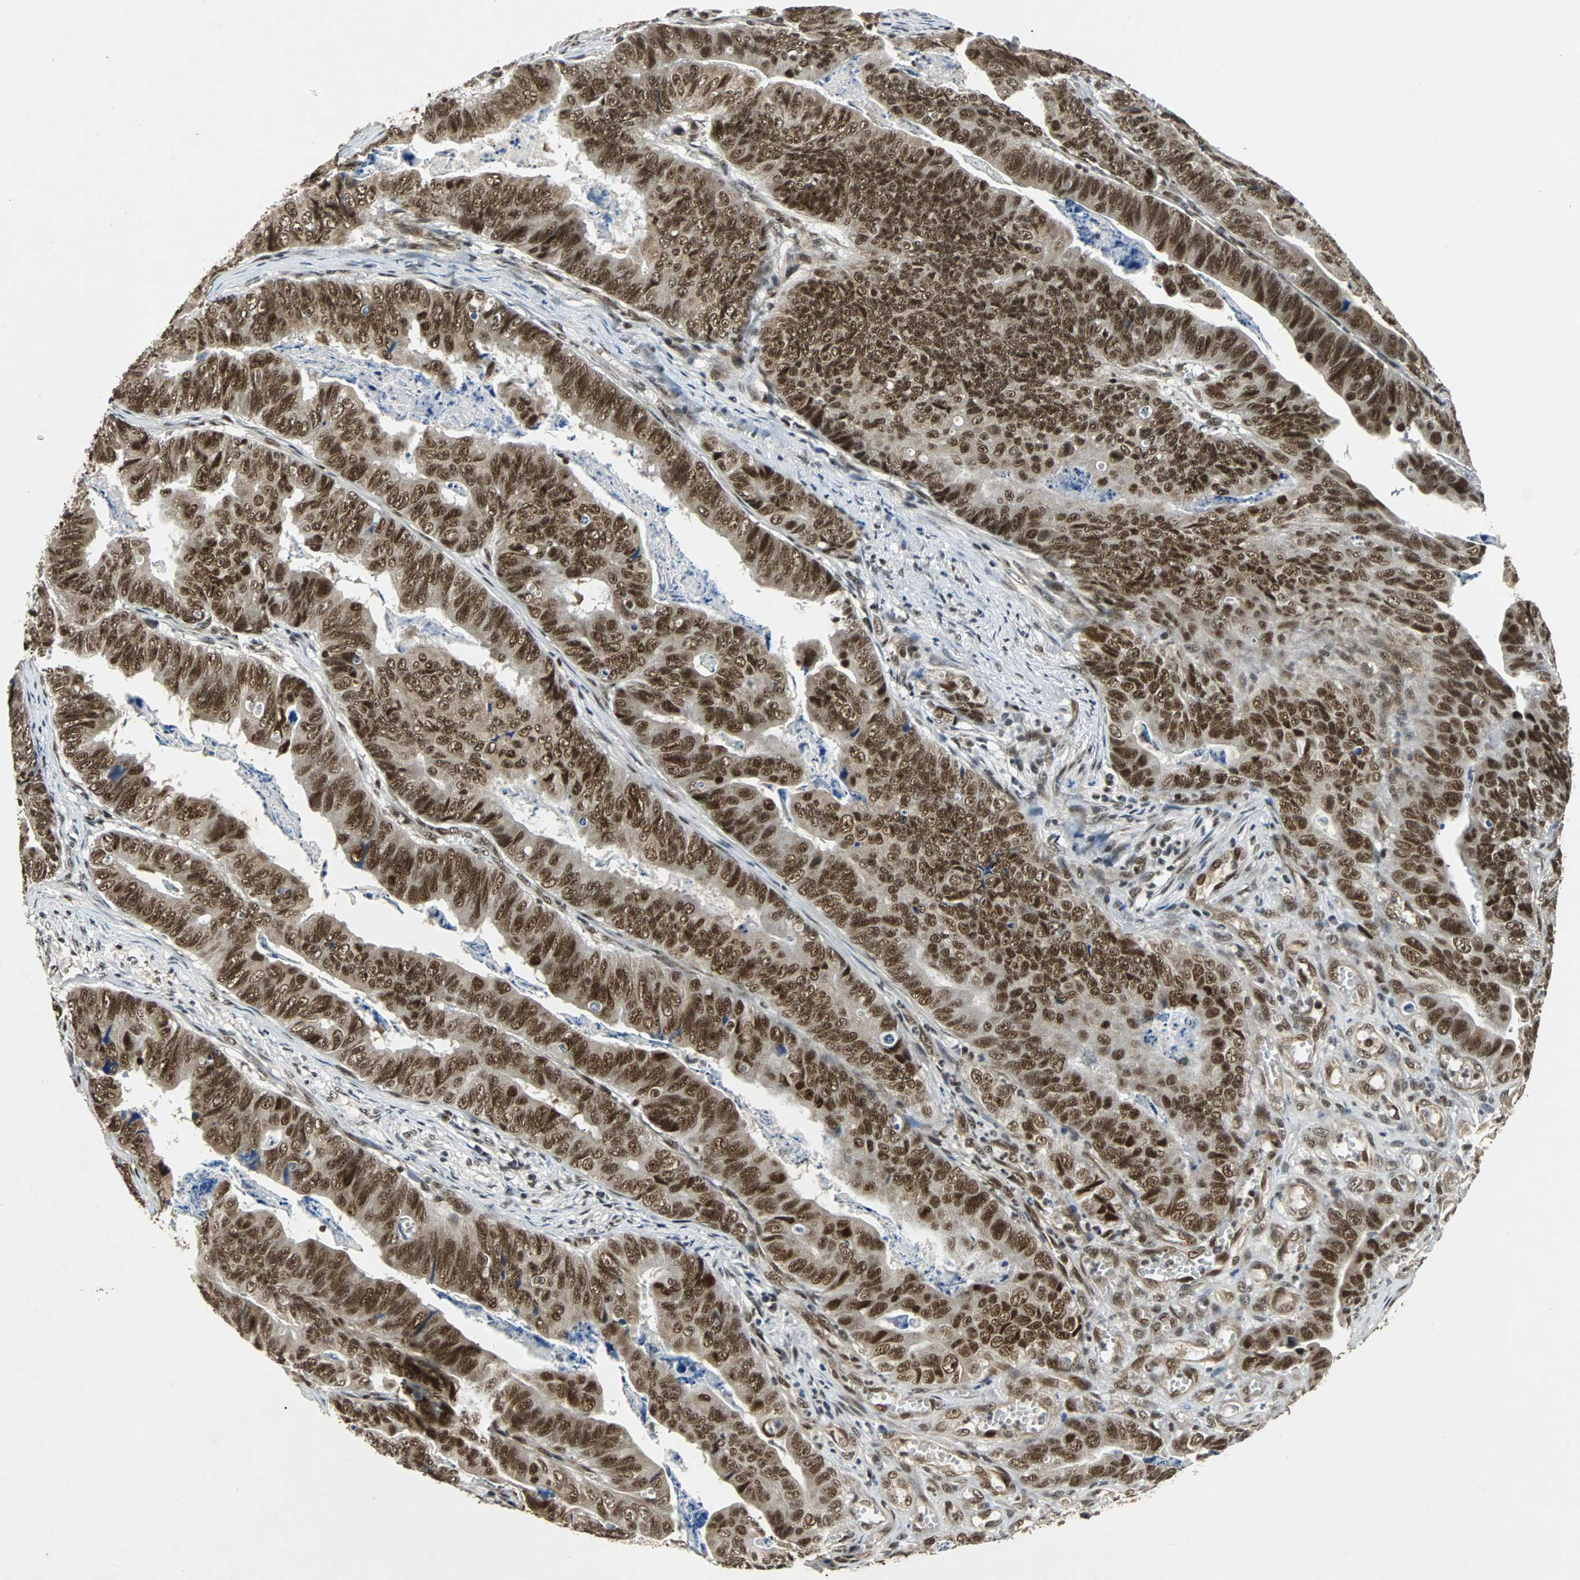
{"staining": {"intensity": "strong", "quantity": ">75%", "location": "nuclear"}, "tissue": "stomach cancer", "cell_type": "Tumor cells", "image_type": "cancer", "snomed": [{"axis": "morphology", "description": "Adenocarcinoma, NOS"}, {"axis": "topography", "description": "Stomach, lower"}], "caption": "Immunohistochemistry (IHC) (DAB) staining of human stomach cancer exhibits strong nuclear protein positivity in approximately >75% of tumor cells. The protein is shown in brown color, while the nuclei are stained blue.", "gene": "TAF5", "patient": {"sex": "male", "age": 77}}